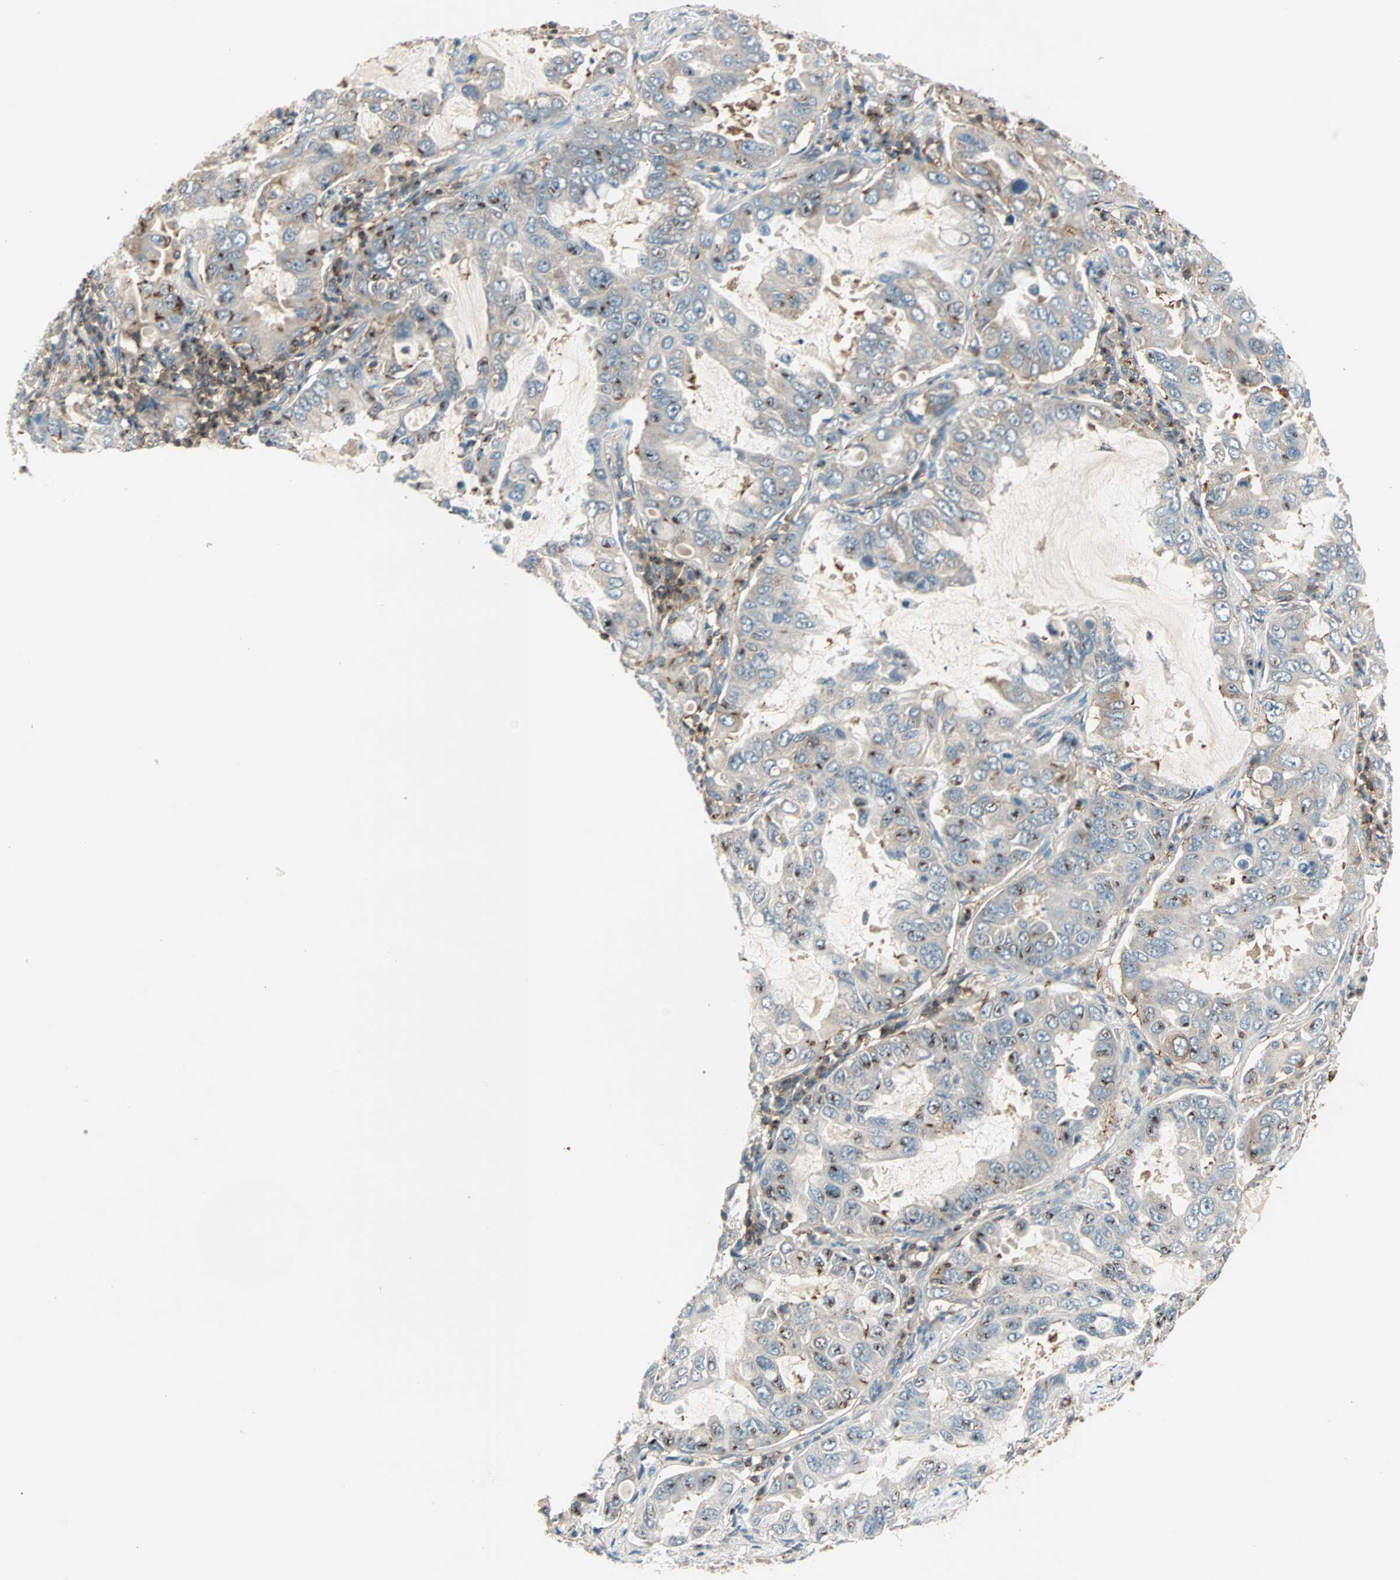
{"staining": {"intensity": "weak", "quantity": "25%-75%", "location": "cytoplasmic/membranous"}, "tissue": "lung cancer", "cell_type": "Tumor cells", "image_type": "cancer", "snomed": [{"axis": "morphology", "description": "Adenocarcinoma, NOS"}, {"axis": "topography", "description": "Lung"}], "caption": "The histopathology image displays staining of lung cancer (adenocarcinoma), revealing weak cytoplasmic/membranous protein staining (brown color) within tumor cells.", "gene": "TEC", "patient": {"sex": "male", "age": 64}}